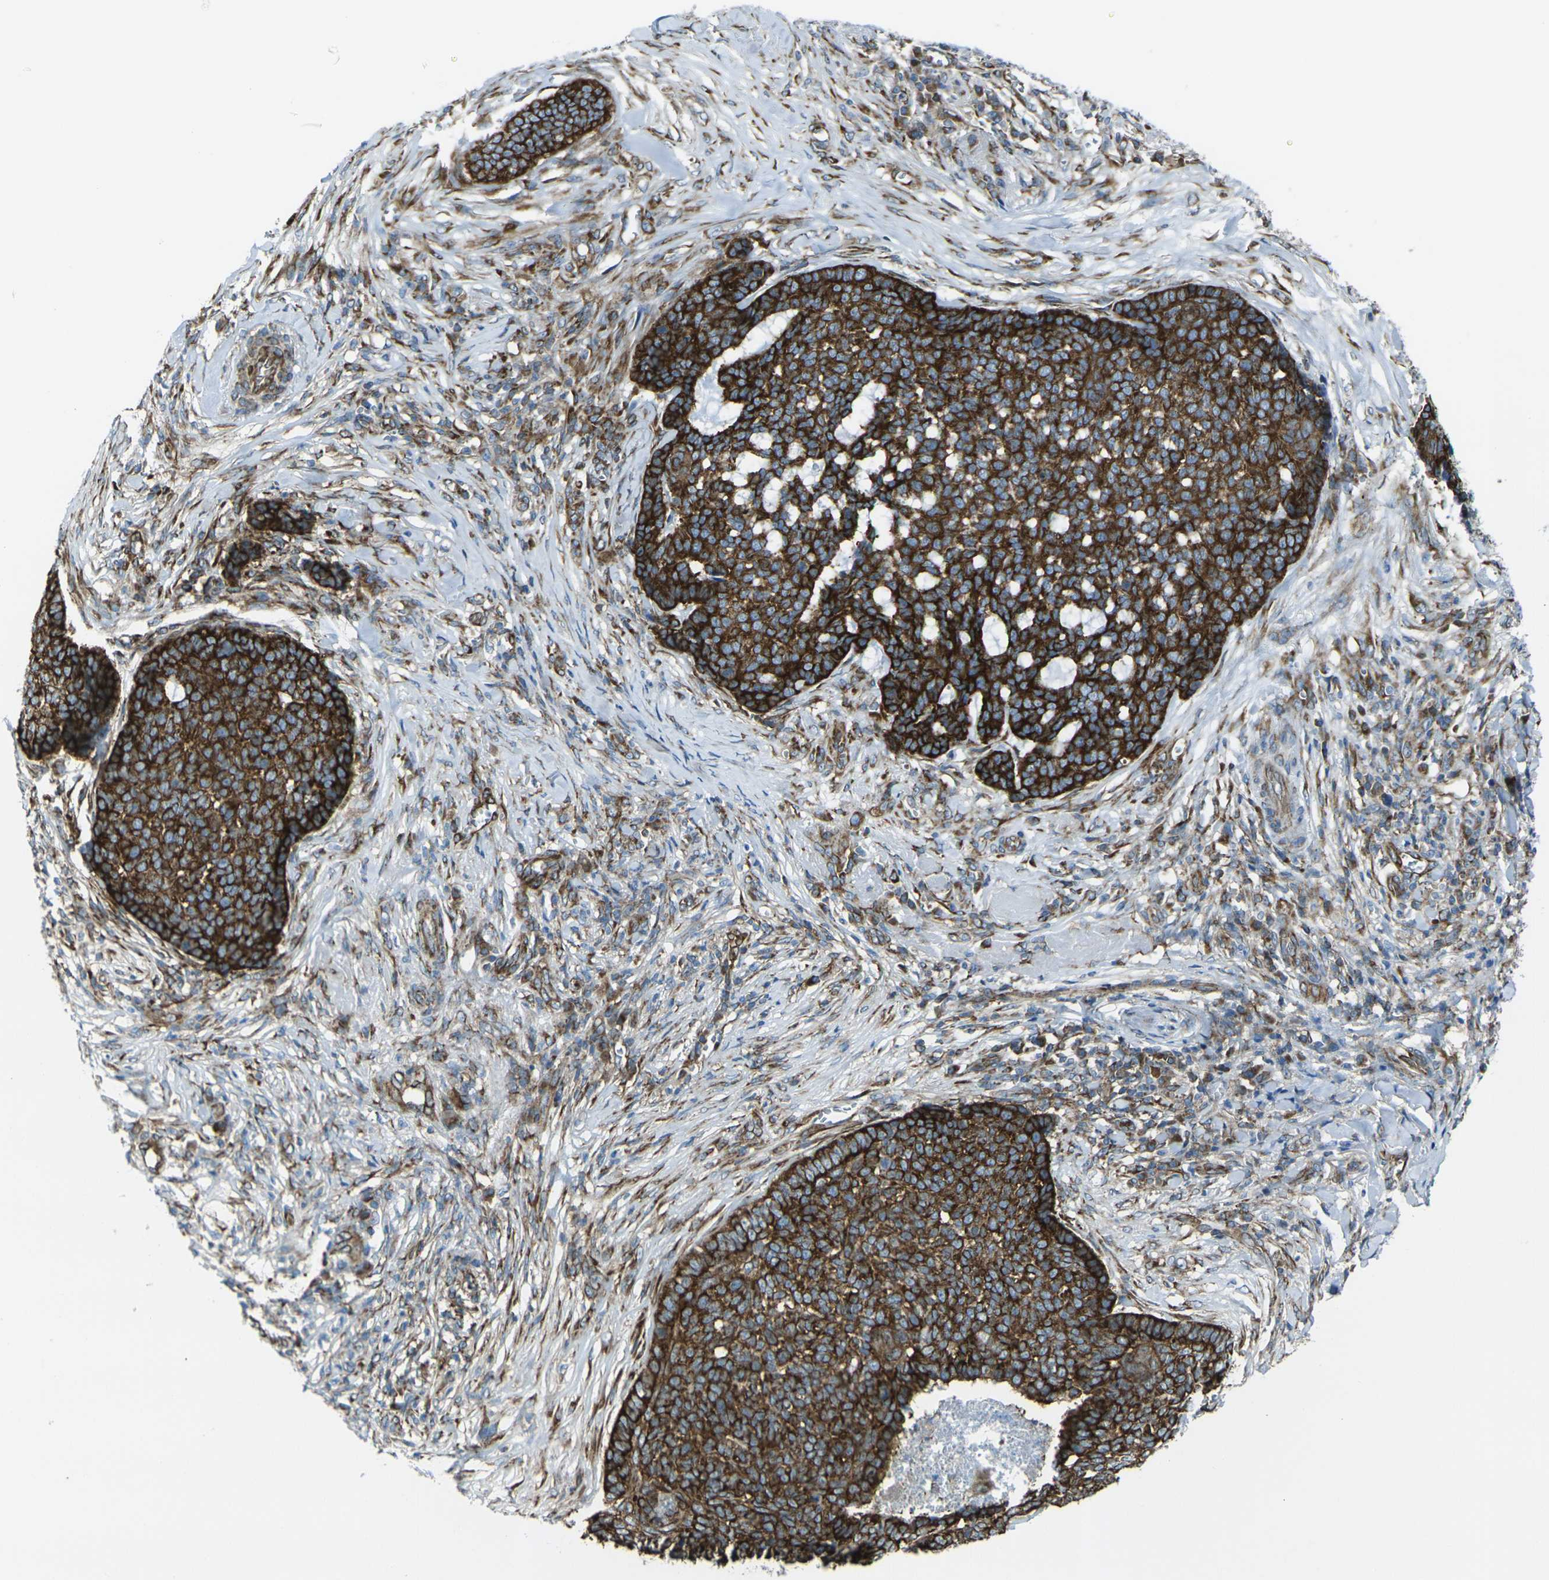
{"staining": {"intensity": "strong", "quantity": ">75%", "location": "cytoplasmic/membranous"}, "tissue": "skin cancer", "cell_type": "Tumor cells", "image_type": "cancer", "snomed": [{"axis": "morphology", "description": "Basal cell carcinoma"}, {"axis": "topography", "description": "Skin"}], "caption": "This is an image of IHC staining of skin cancer, which shows strong expression in the cytoplasmic/membranous of tumor cells.", "gene": "CELSR2", "patient": {"sex": "male", "age": 84}}